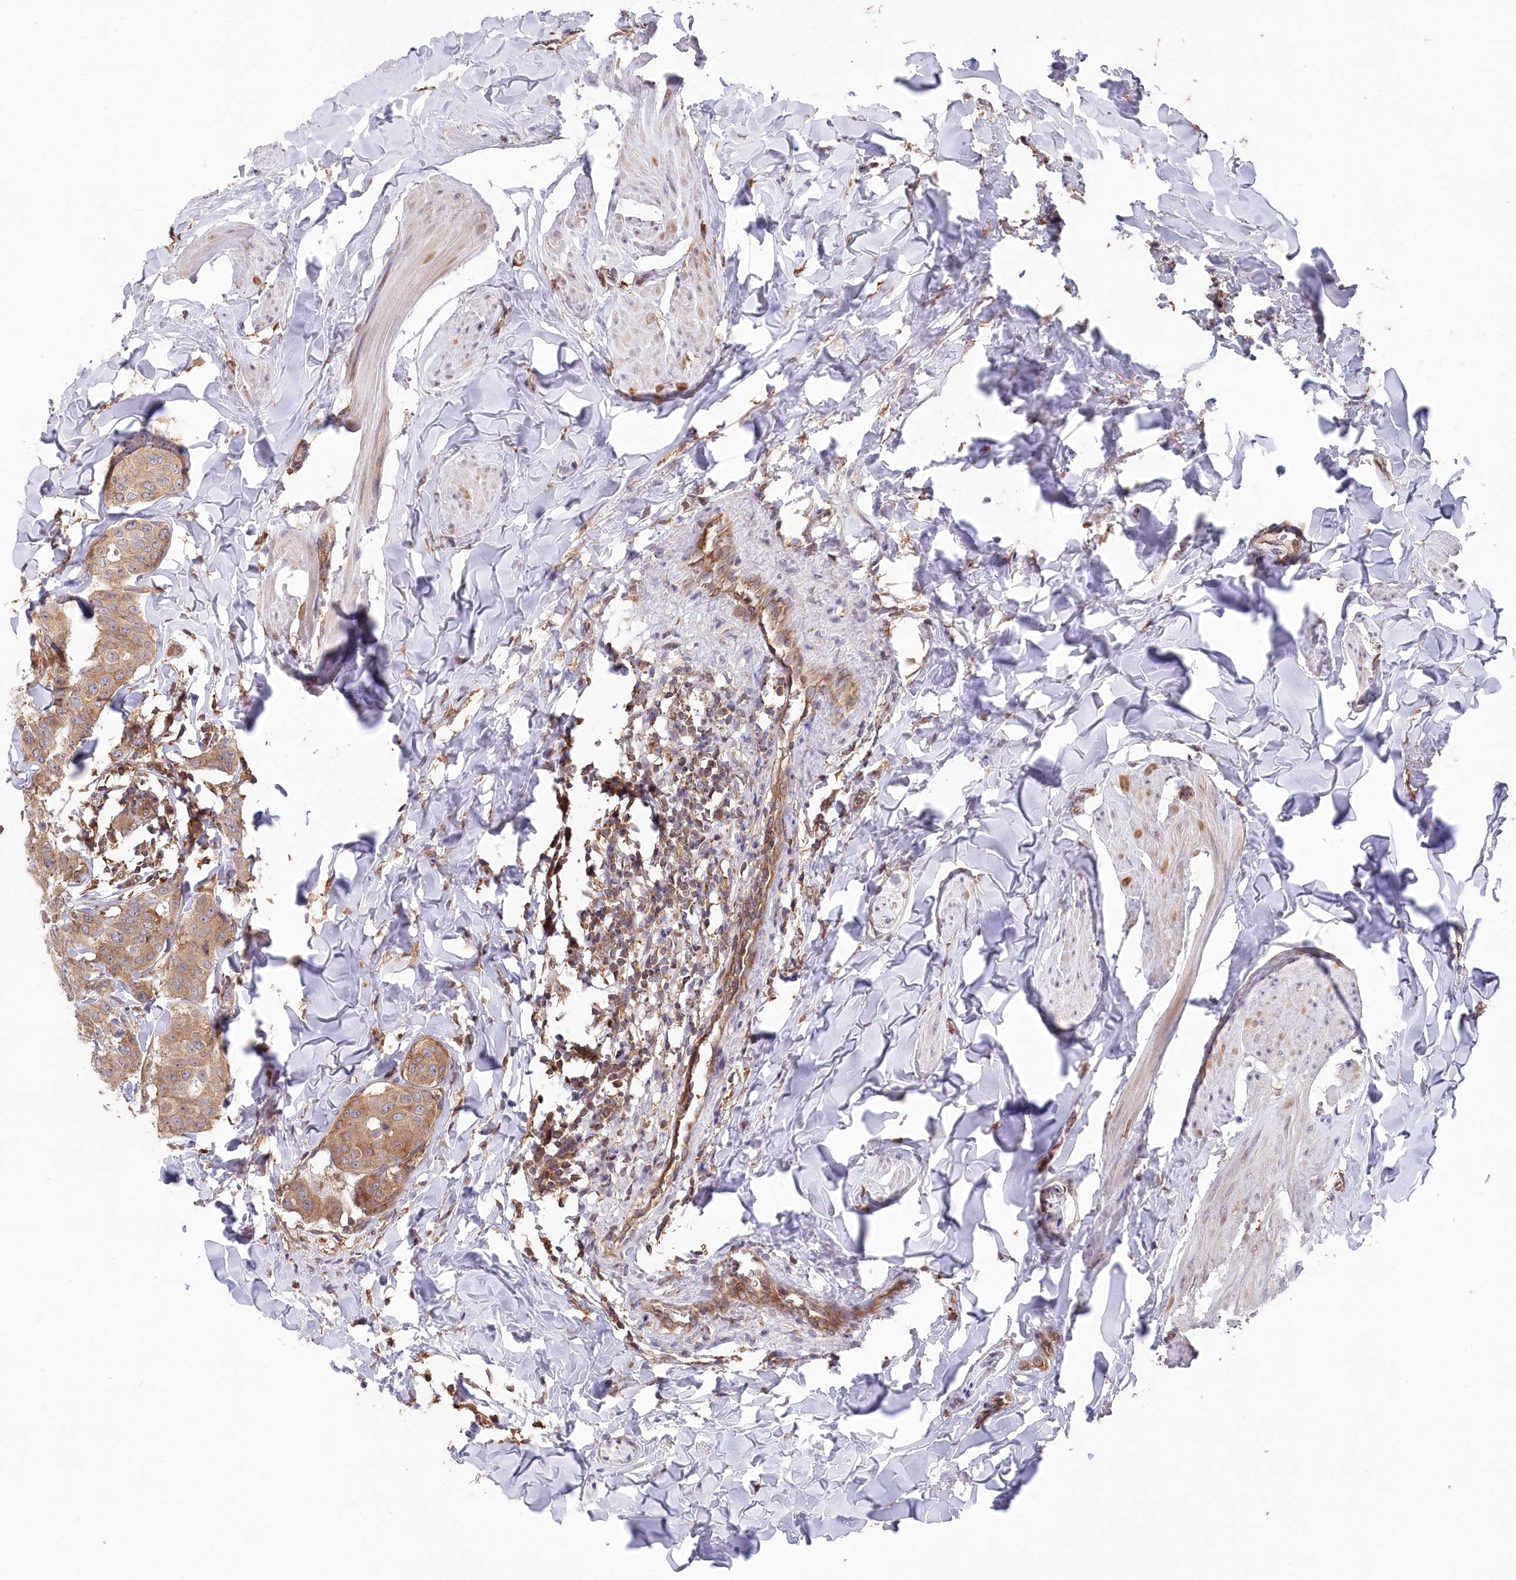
{"staining": {"intensity": "moderate", "quantity": ">75%", "location": "cytoplasmic/membranous"}, "tissue": "breast cancer", "cell_type": "Tumor cells", "image_type": "cancer", "snomed": [{"axis": "morphology", "description": "Duct carcinoma"}, {"axis": "topography", "description": "Breast"}], "caption": "IHC (DAB) staining of human breast cancer (intraductal carcinoma) shows moderate cytoplasmic/membranous protein positivity in approximately >75% of tumor cells.", "gene": "PPP1R21", "patient": {"sex": "female", "age": 40}}